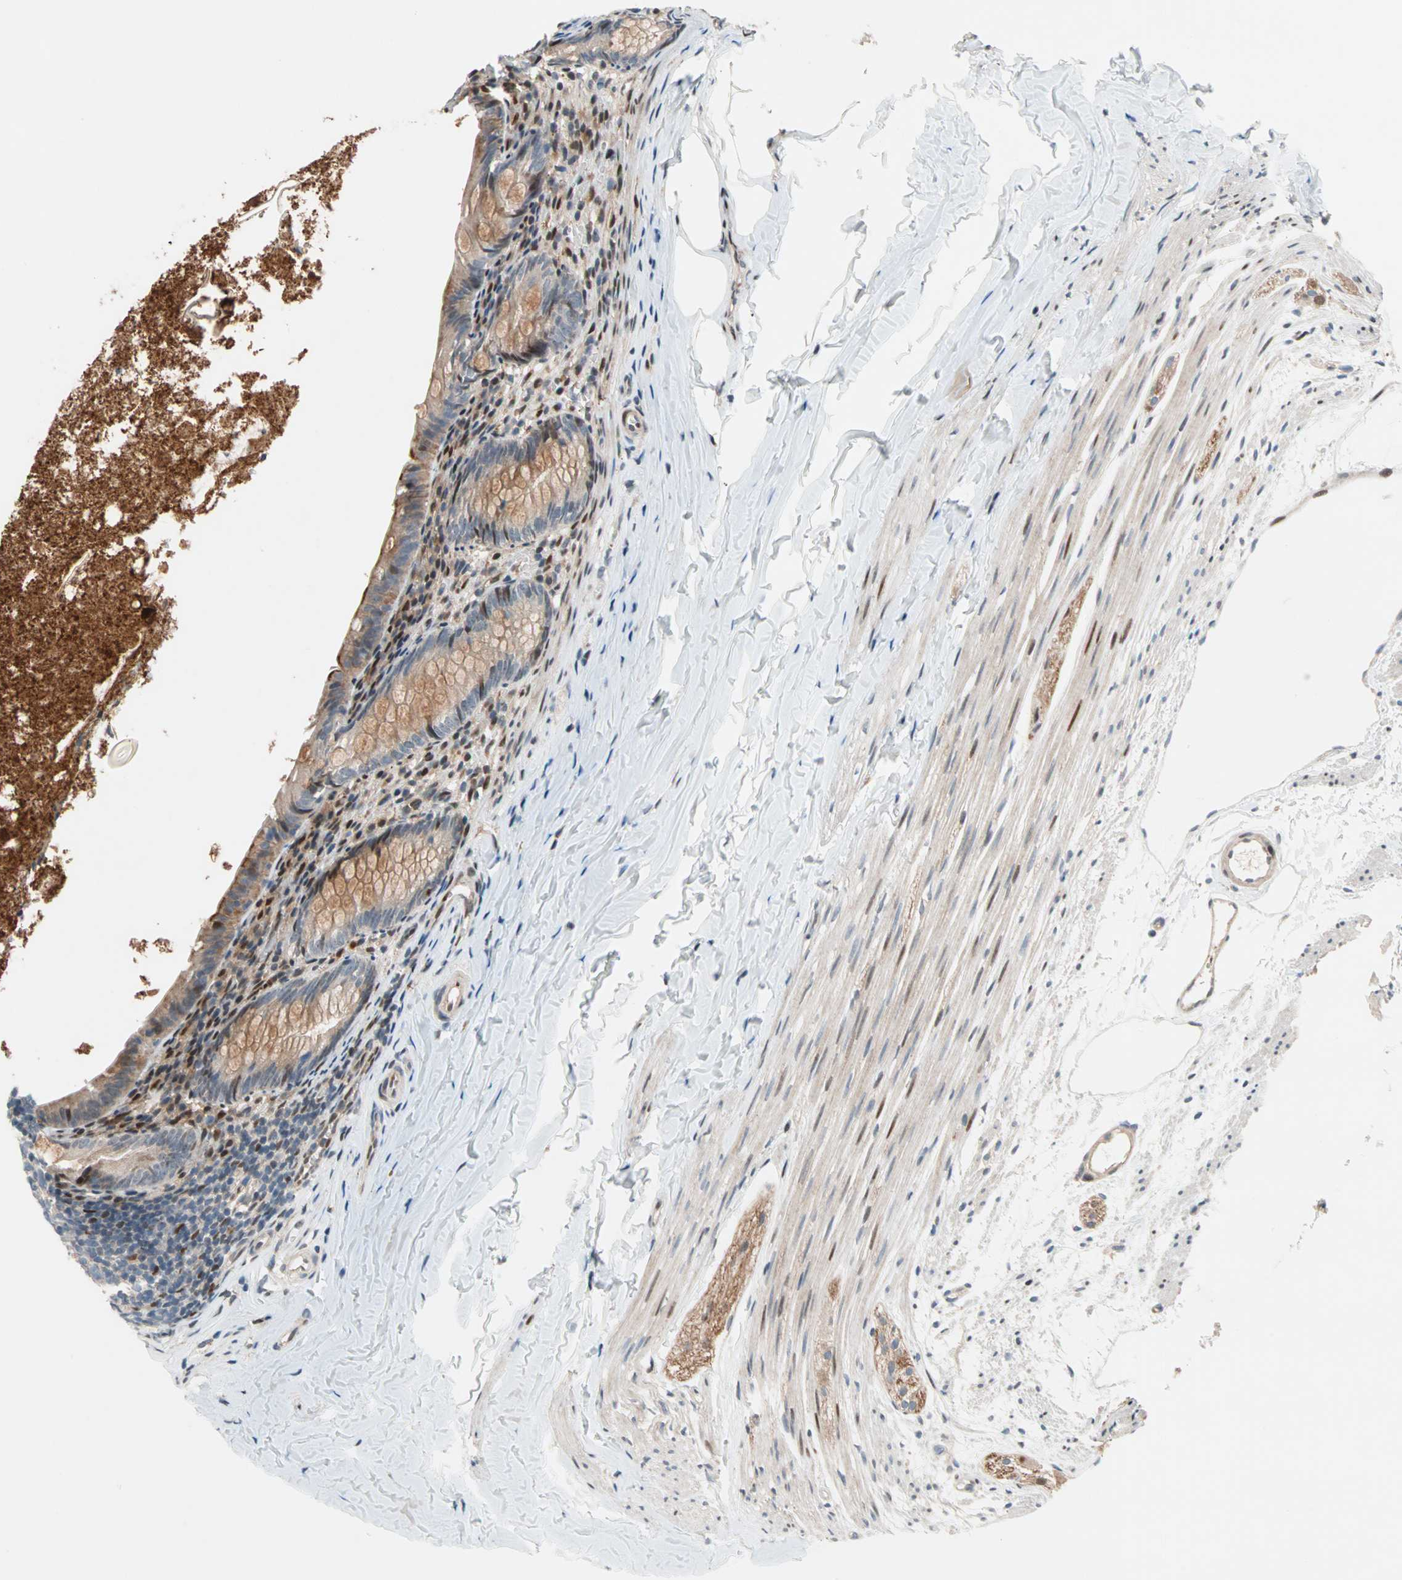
{"staining": {"intensity": "strong", "quantity": "25%-75%", "location": "cytoplasmic/membranous"}, "tissue": "appendix", "cell_type": "Glandular cells", "image_type": "normal", "snomed": [{"axis": "morphology", "description": "Normal tissue, NOS"}, {"axis": "topography", "description": "Appendix"}], "caption": "Immunohistochemical staining of unremarkable human appendix displays high levels of strong cytoplasmic/membranous staining in approximately 25%-75% of glandular cells. (DAB IHC, brown staining for protein, blue staining for nuclei).", "gene": "HECW1", "patient": {"sex": "female", "age": 10}}